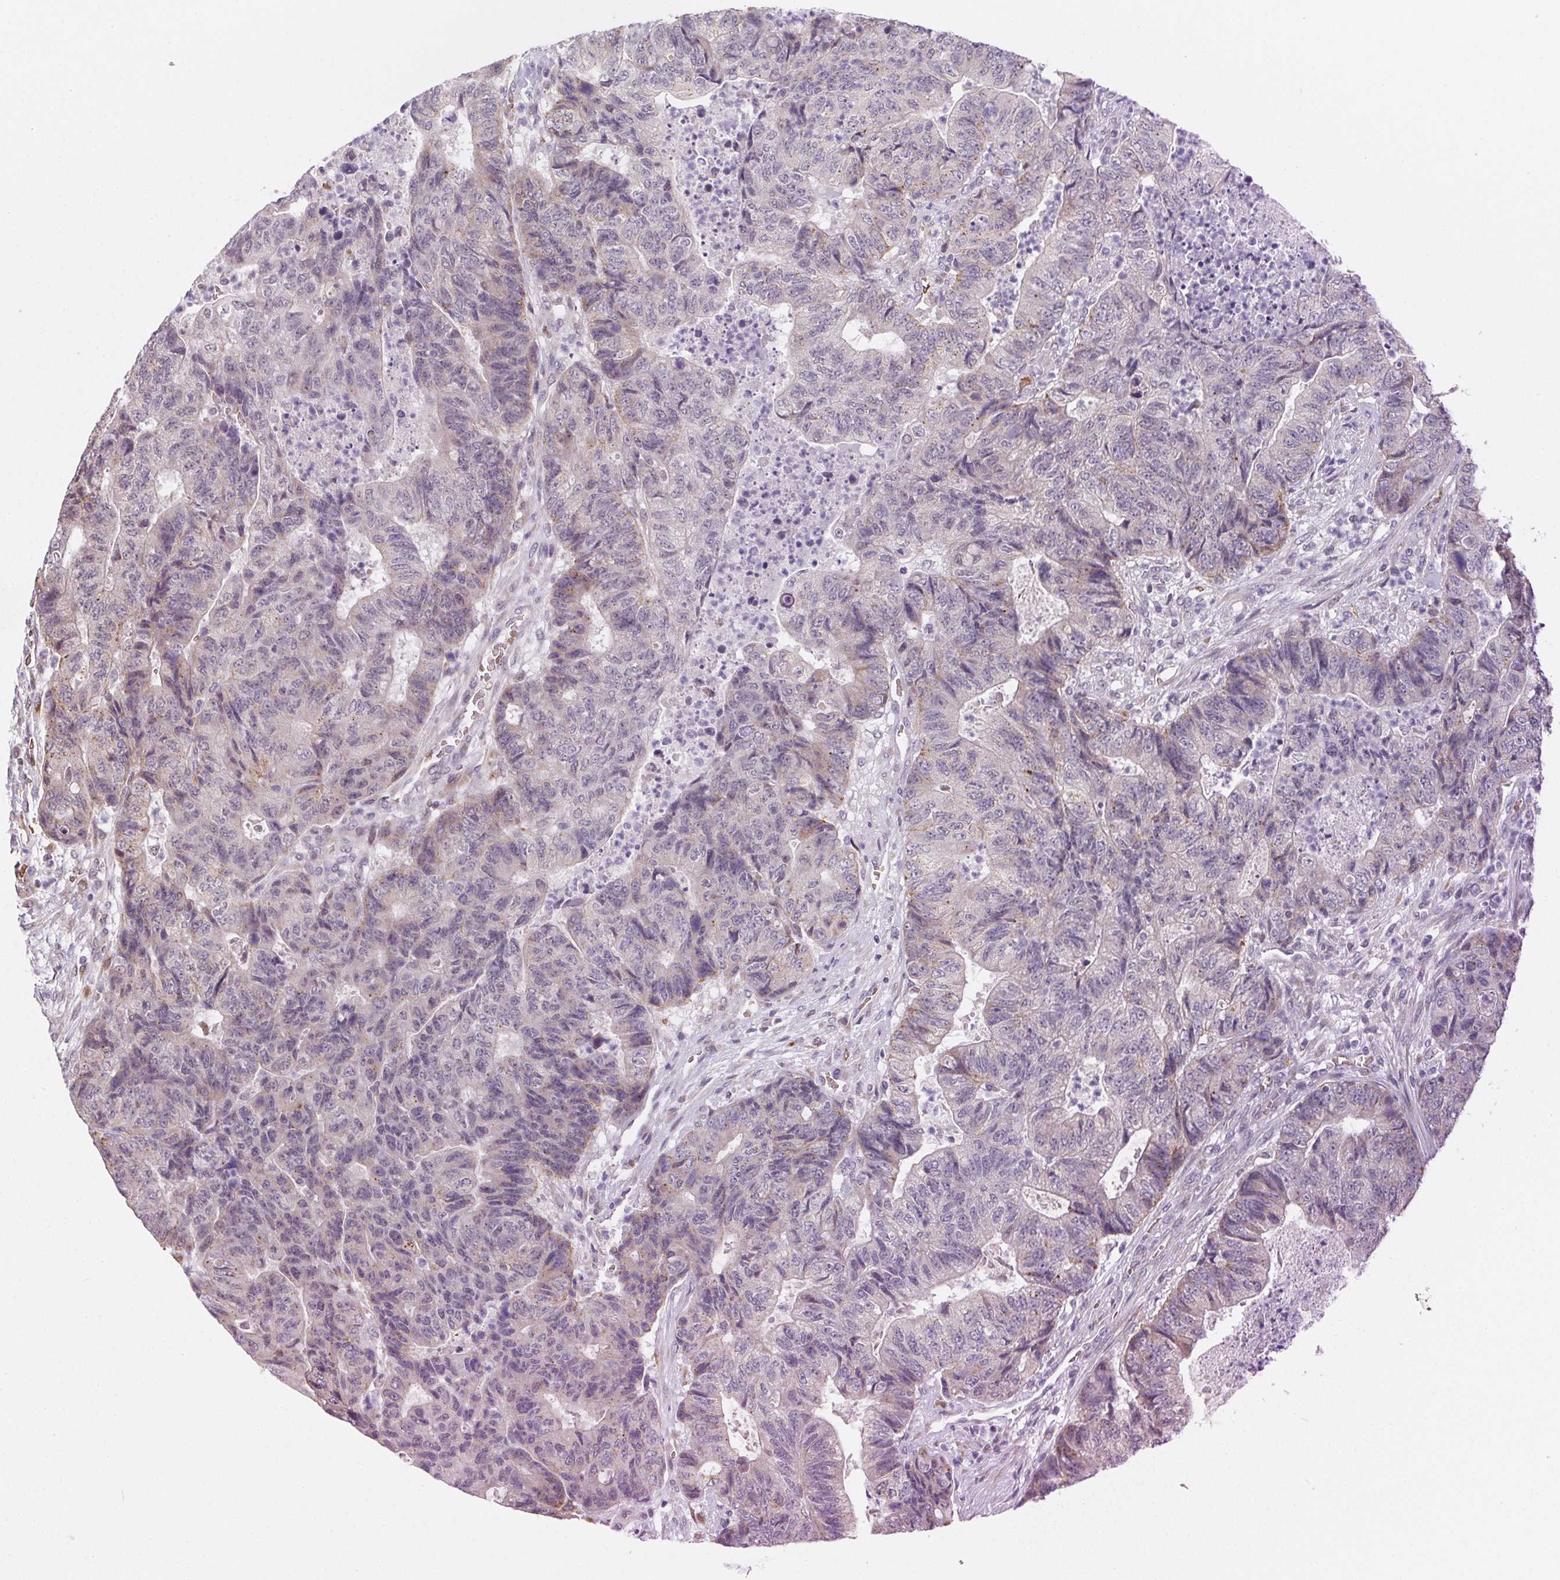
{"staining": {"intensity": "negative", "quantity": "none", "location": "none"}, "tissue": "colorectal cancer", "cell_type": "Tumor cells", "image_type": "cancer", "snomed": [{"axis": "morphology", "description": "Adenocarcinoma, NOS"}, {"axis": "topography", "description": "Colon"}], "caption": "This photomicrograph is of colorectal cancer stained with immunohistochemistry (IHC) to label a protein in brown with the nuclei are counter-stained blue. There is no staining in tumor cells. (DAB immunohistochemistry (IHC) visualized using brightfield microscopy, high magnification).", "gene": "METTL13", "patient": {"sex": "female", "age": 48}}